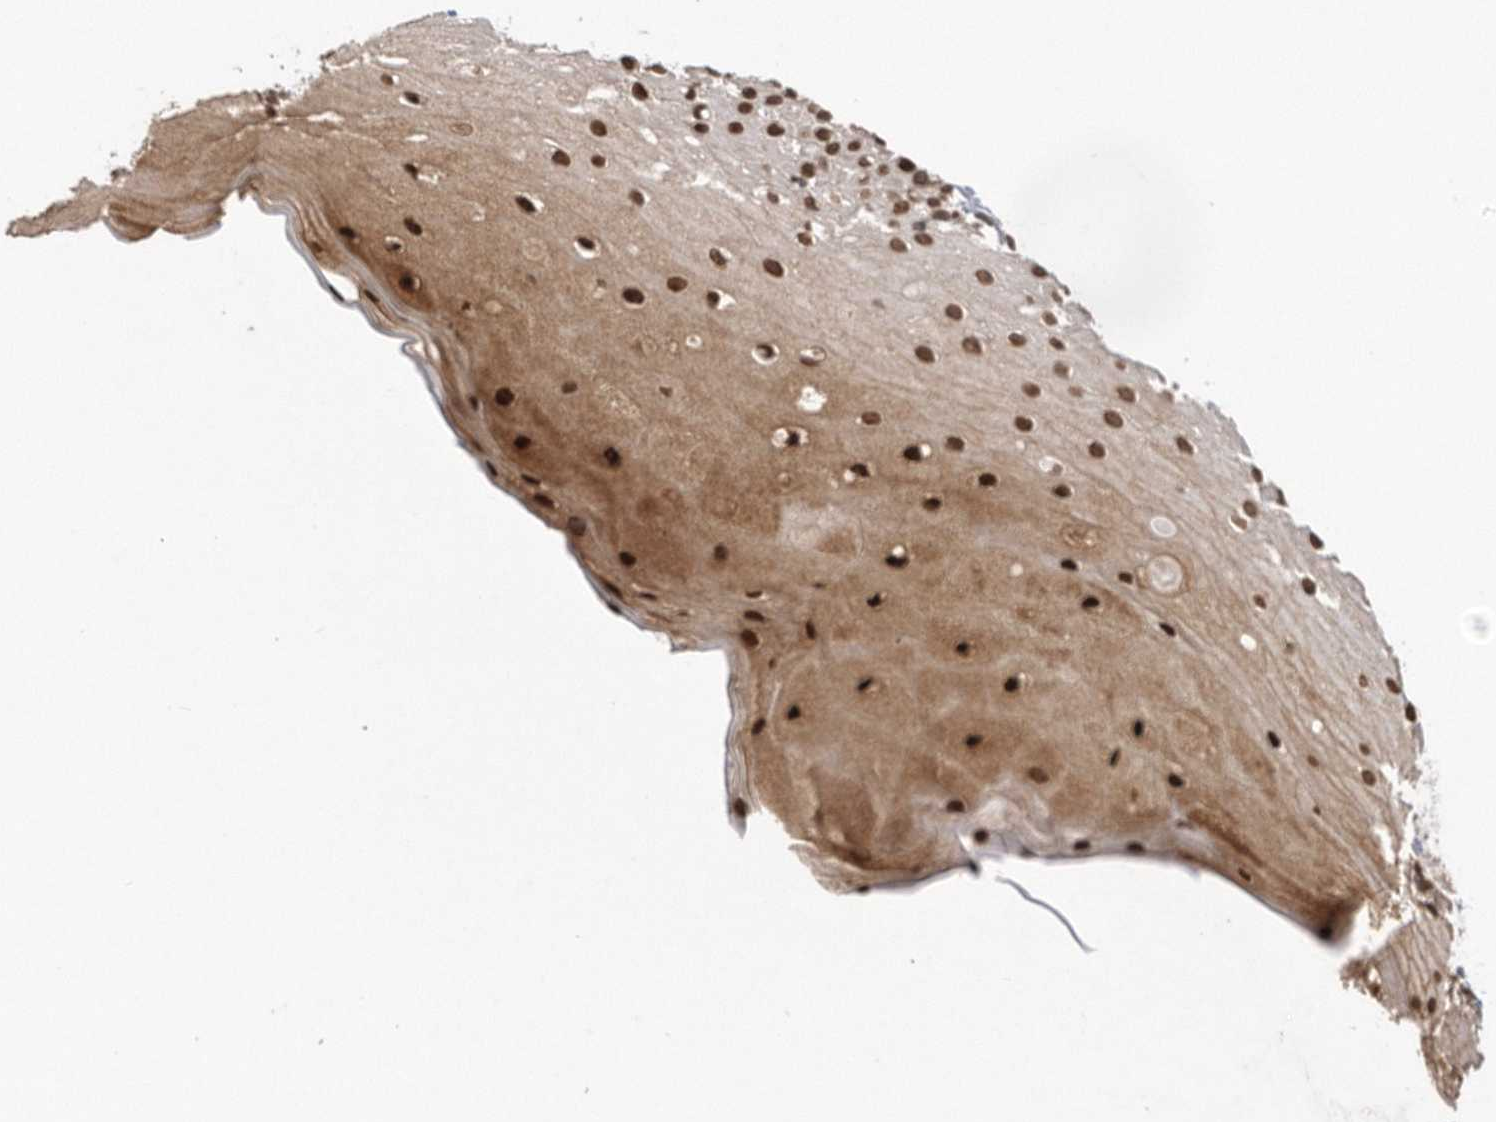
{"staining": {"intensity": "strong", "quantity": ">75%", "location": "cytoplasmic/membranous,nuclear"}, "tissue": "oral mucosa", "cell_type": "Squamous epithelial cells", "image_type": "normal", "snomed": [{"axis": "morphology", "description": "Normal tissue, NOS"}, {"axis": "topography", "description": "Oral tissue"}], "caption": "Protein staining by immunohistochemistry reveals strong cytoplasmic/membranous,nuclear expression in about >75% of squamous epithelial cells in unremarkable oral mucosa. Using DAB (3,3'-diaminobenzidine) (brown) and hematoxylin (blue) stains, captured at high magnification using brightfield microscopy.", "gene": "TDRD3", "patient": {"sex": "female", "age": 63}}